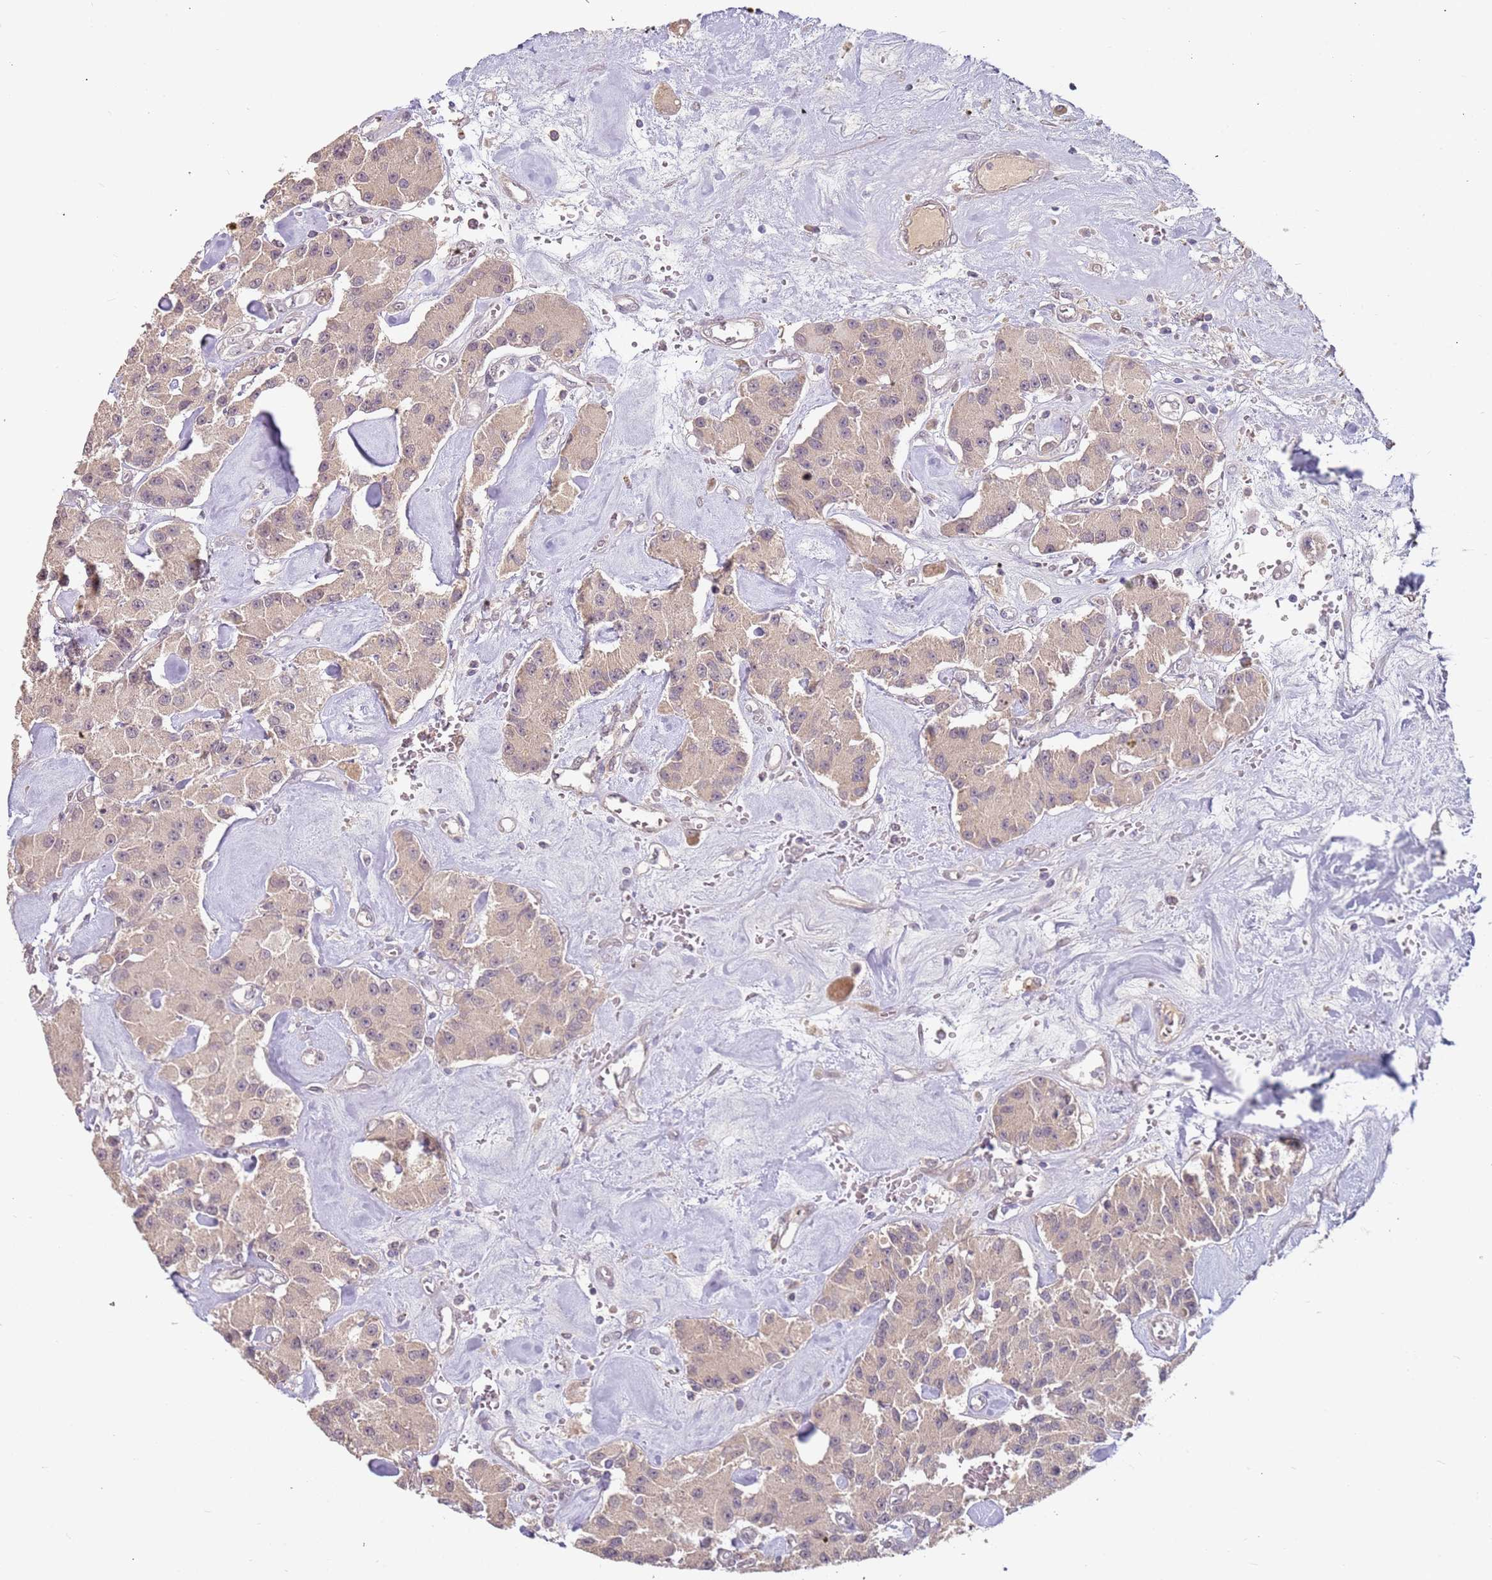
{"staining": {"intensity": "weak", "quantity": ">75%", "location": "cytoplasmic/membranous"}, "tissue": "carcinoid", "cell_type": "Tumor cells", "image_type": "cancer", "snomed": [{"axis": "morphology", "description": "Carcinoid, malignant, NOS"}, {"axis": "topography", "description": "Pancreas"}], "caption": "A brown stain highlights weak cytoplasmic/membranous positivity of a protein in human carcinoid tumor cells. Using DAB (brown) and hematoxylin (blue) stains, captured at high magnification using brightfield microscopy.", "gene": "WDR93", "patient": {"sex": "male", "age": 41}}